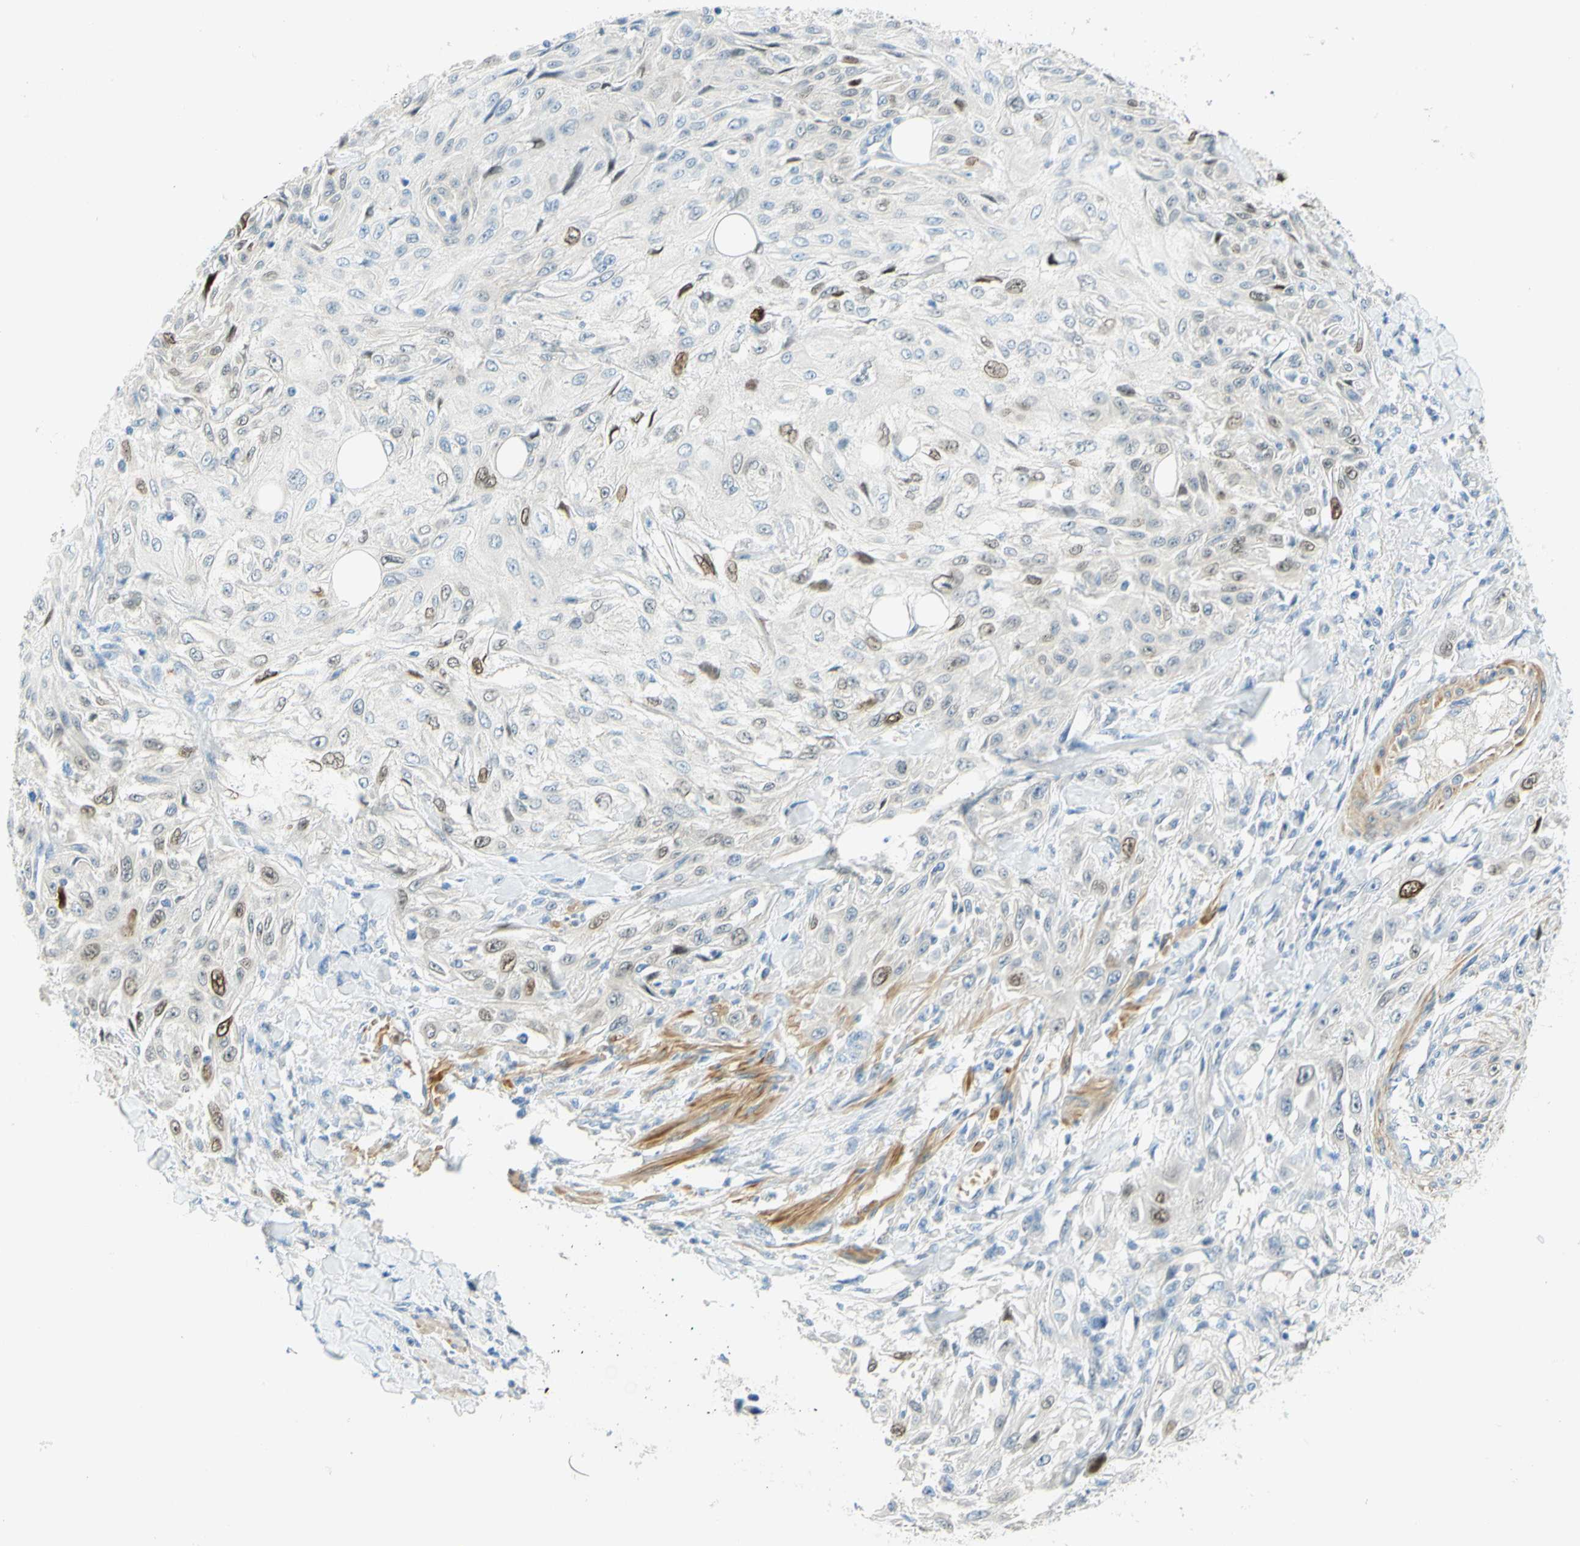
{"staining": {"intensity": "moderate", "quantity": "<25%", "location": "nuclear"}, "tissue": "skin cancer", "cell_type": "Tumor cells", "image_type": "cancer", "snomed": [{"axis": "morphology", "description": "Squamous cell carcinoma, NOS"}, {"axis": "topography", "description": "Skin"}], "caption": "Skin cancer was stained to show a protein in brown. There is low levels of moderate nuclear expression in about <25% of tumor cells.", "gene": "ENTREP2", "patient": {"sex": "male", "age": 75}}